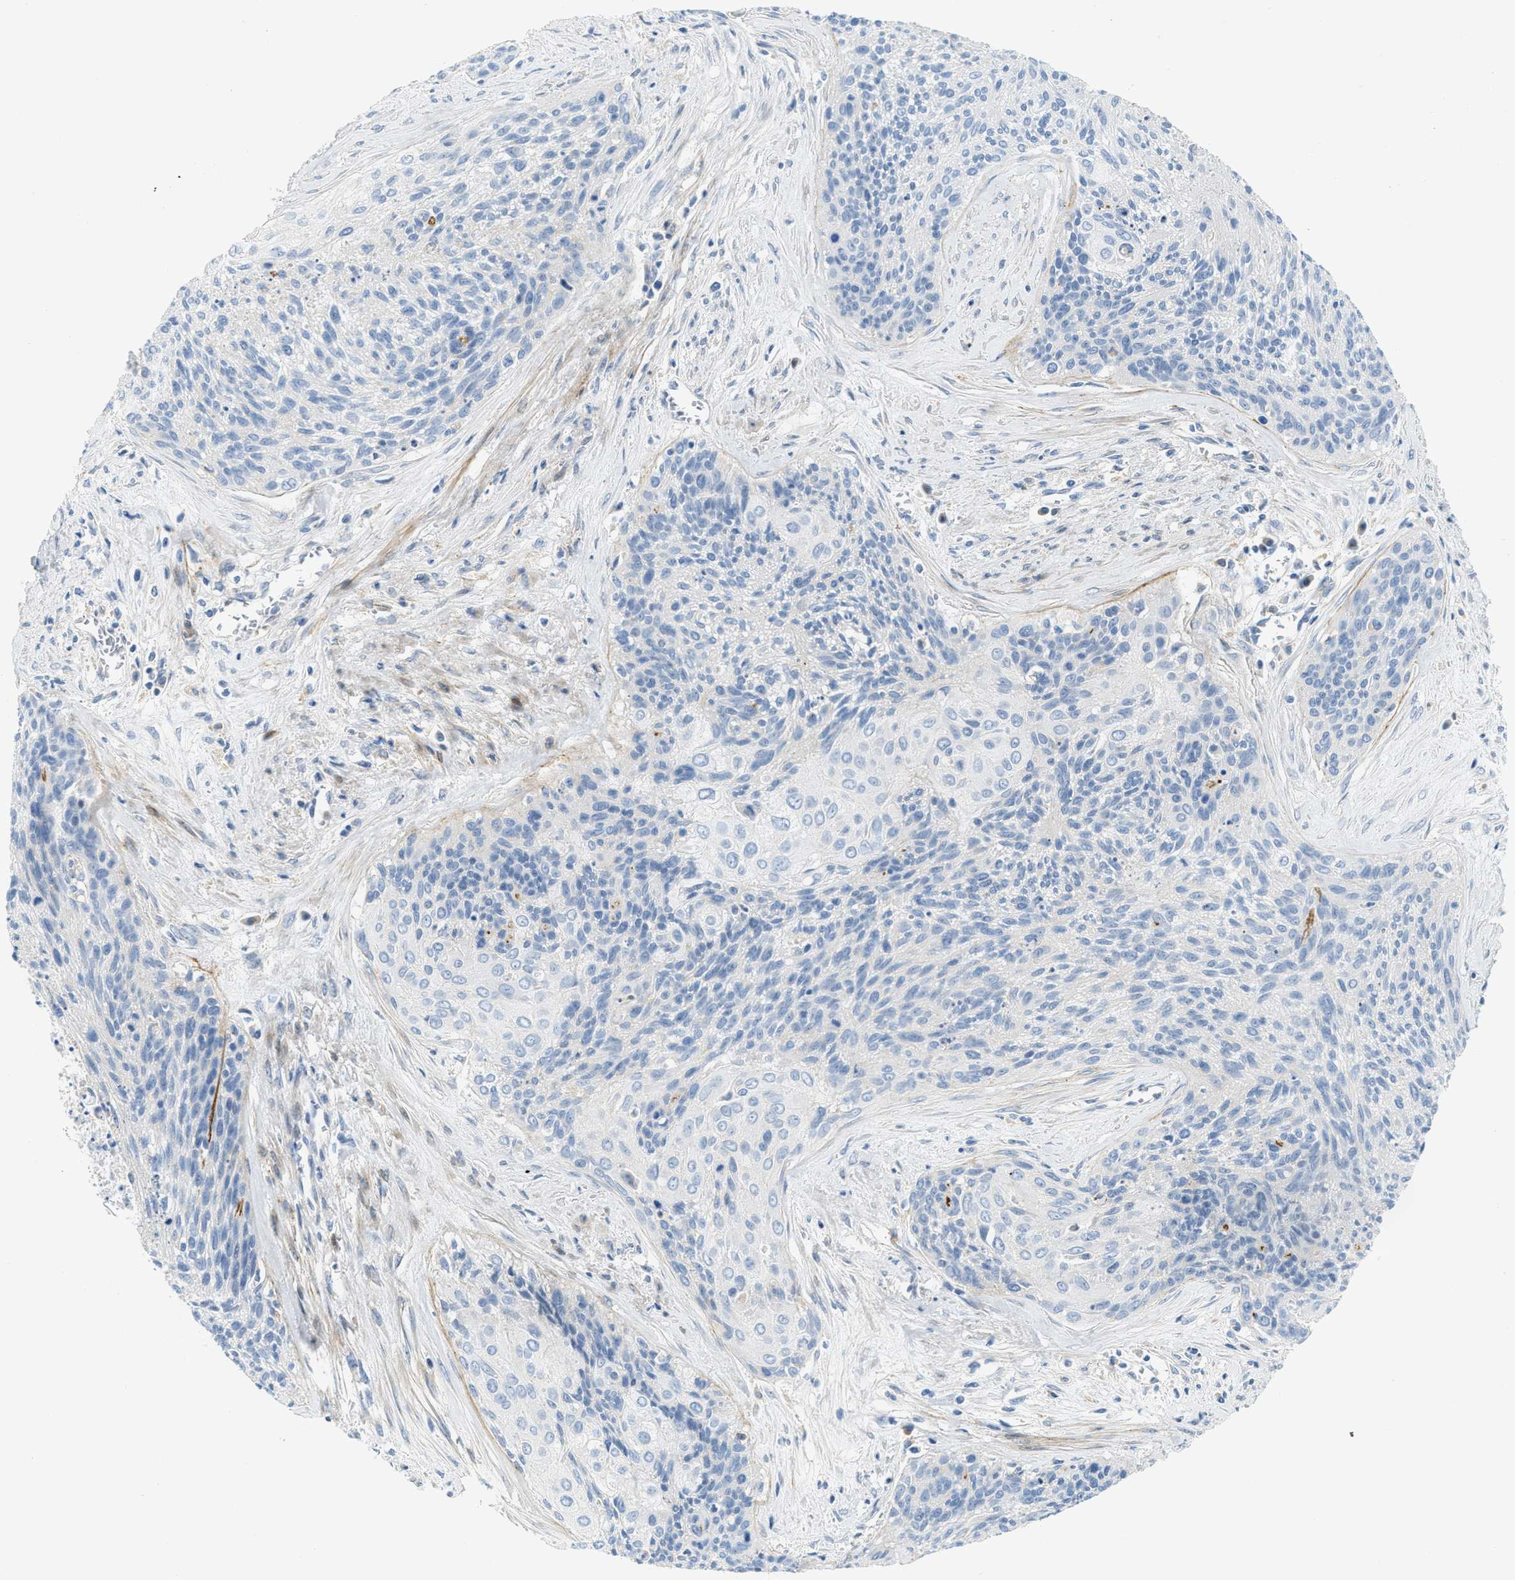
{"staining": {"intensity": "negative", "quantity": "none", "location": "none"}, "tissue": "cervical cancer", "cell_type": "Tumor cells", "image_type": "cancer", "snomed": [{"axis": "morphology", "description": "Squamous cell carcinoma, NOS"}, {"axis": "topography", "description": "Cervix"}], "caption": "There is no significant positivity in tumor cells of cervical cancer.", "gene": "LMBRD1", "patient": {"sex": "female", "age": 55}}